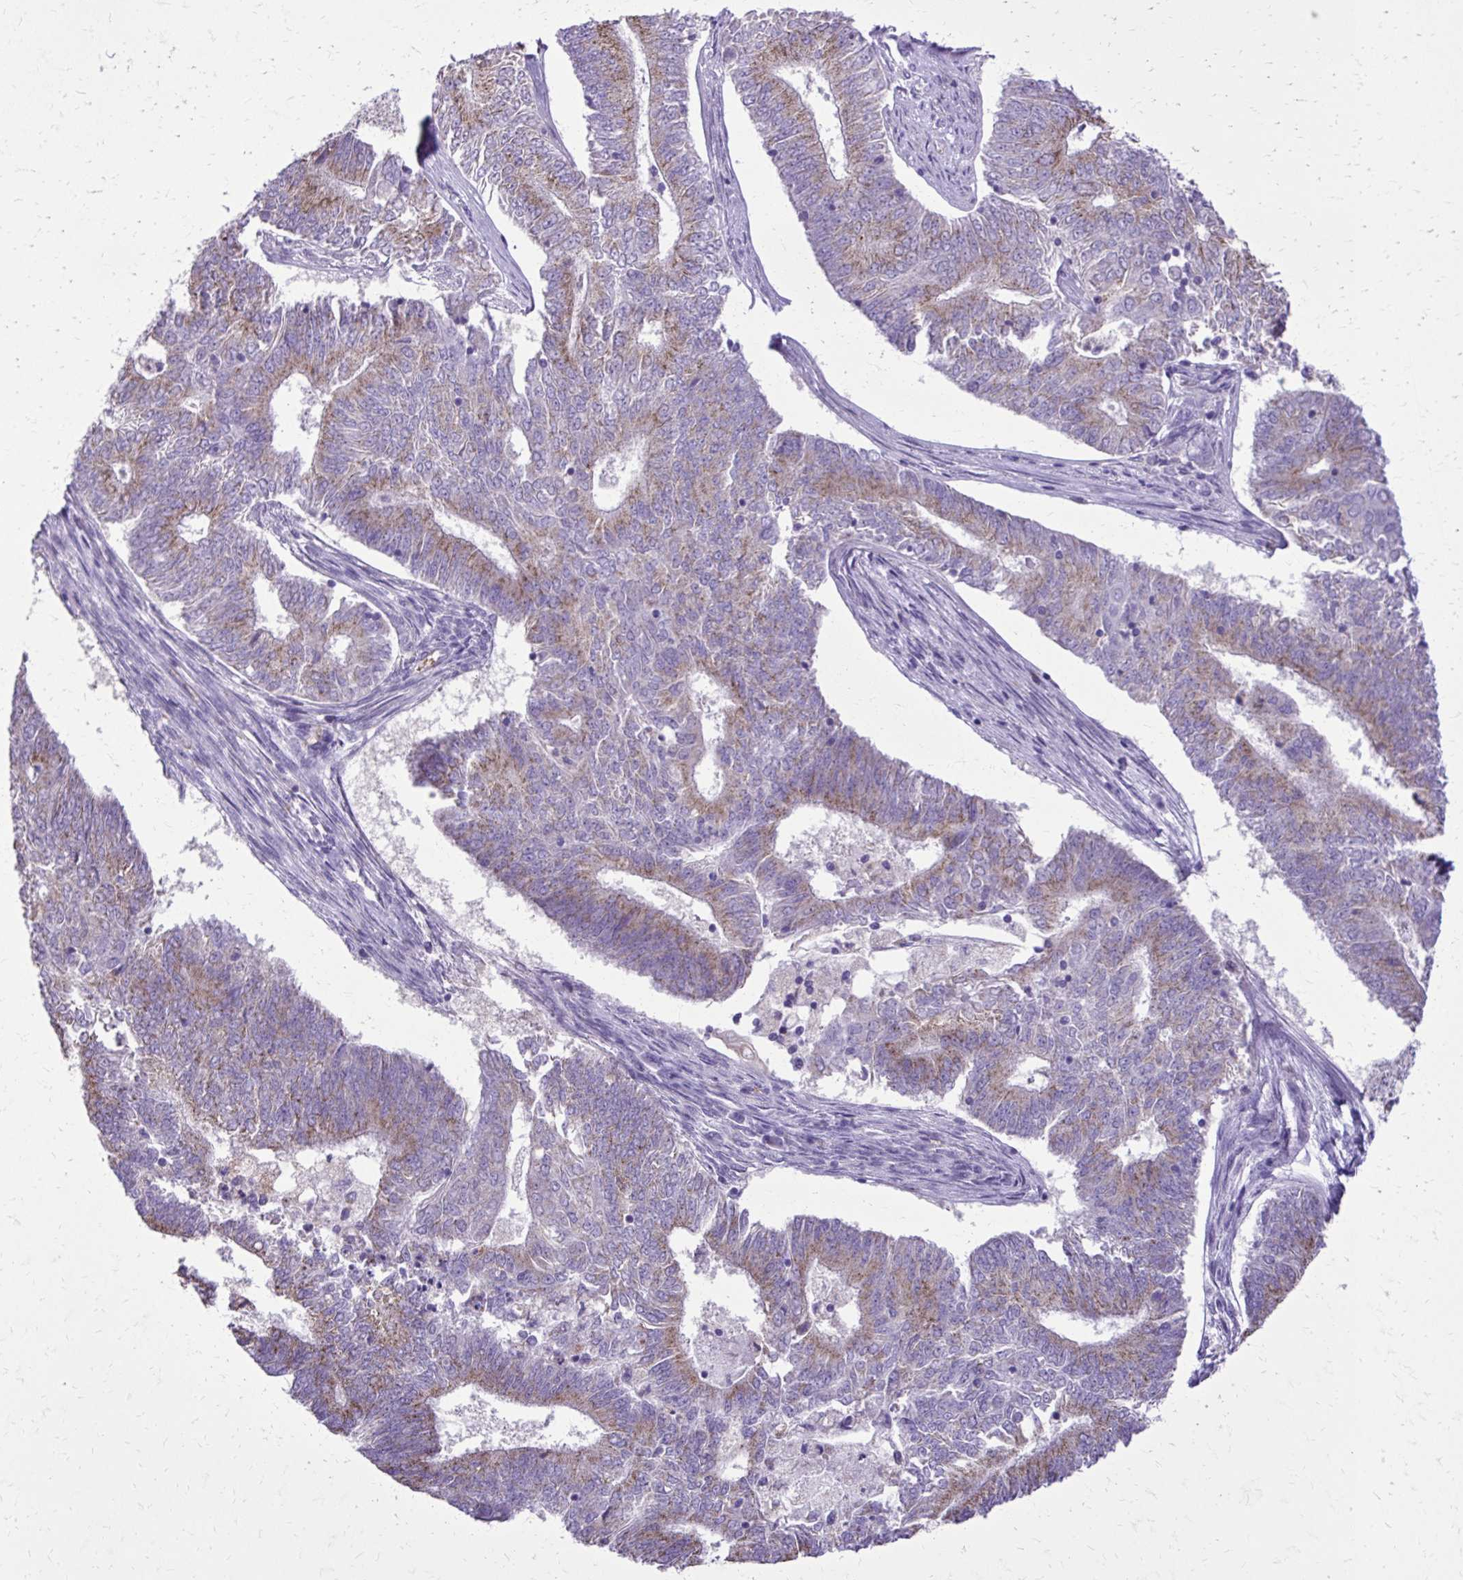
{"staining": {"intensity": "weak", "quantity": "25%-75%", "location": "cytoplasmic/membranous"}, "tissue": "endometrial cancer", "cell_type": "Tumor cells", "image_type": "cancer", "snomed": [{"axis": "morphology", "description": "Adenocarcinoma, NOS"}, {"axis": "topography", "description": "Endometrium"}], "caption": "DAB (3,3'-diaminobenzidine) immunohistochemical staining of human endometrial cancer demonstrates weak cytoplasmic/membranous protein positivity in approximately 25%-75% of tumor cells.", "gene": "CAT", "patient": {"sex": "female", "age": 62}}